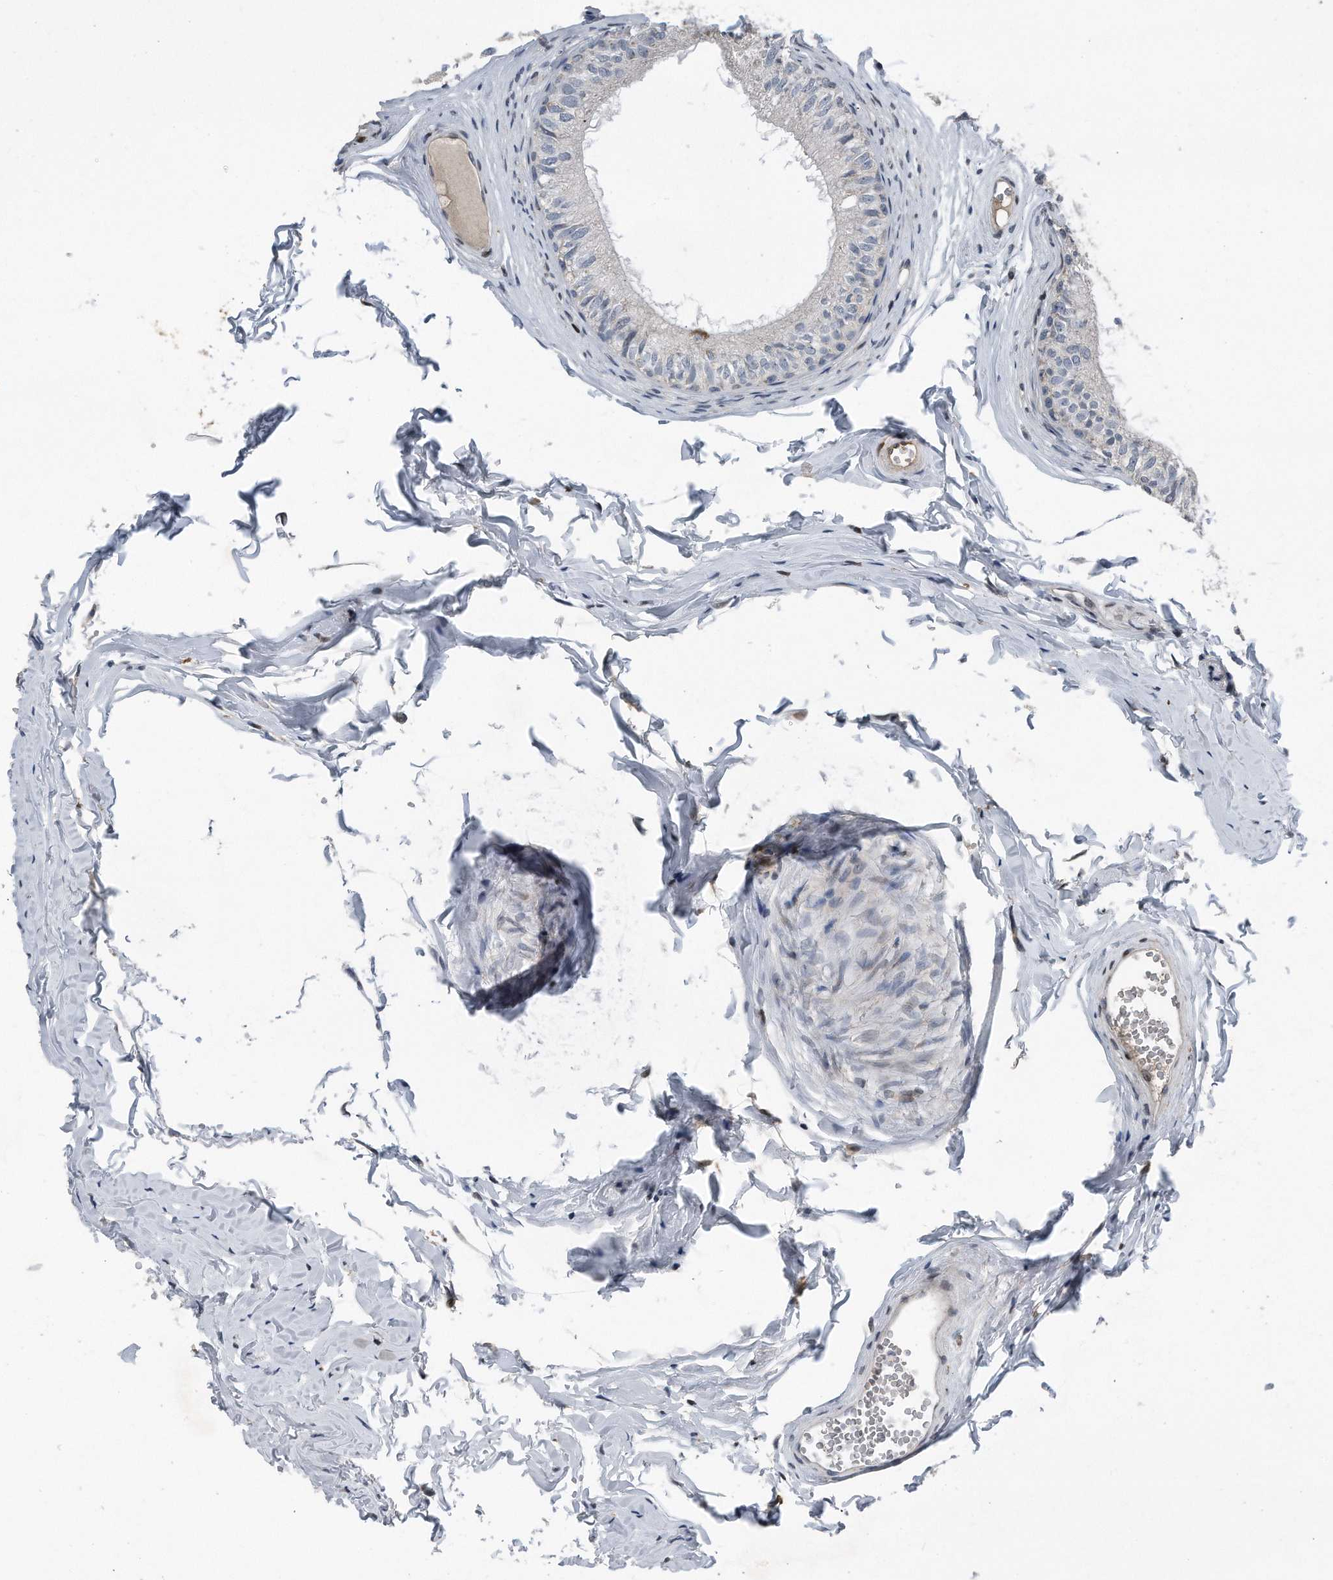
{"staining": {"intensity": "negative", "quantity": "none", "location": "none"}, "tissue": "epididymis", "cell_type": "Glandular cells", "image_type": "normal", "snomed": [{"axis": "morphology", "description": "Normal tissue, NOS"}, {"axis": "morphology", "description": "Seminoma in situ"}, {"axis": "topography", "description": "Testis"}, {"axis": "topography", "description": "Epididymis"}], "caption": "Histopathology image shows no protein staining in glandular cells of unremarkable epididymis.", "gene": "DST", "patient": {"sex": "male", "age": 28}}